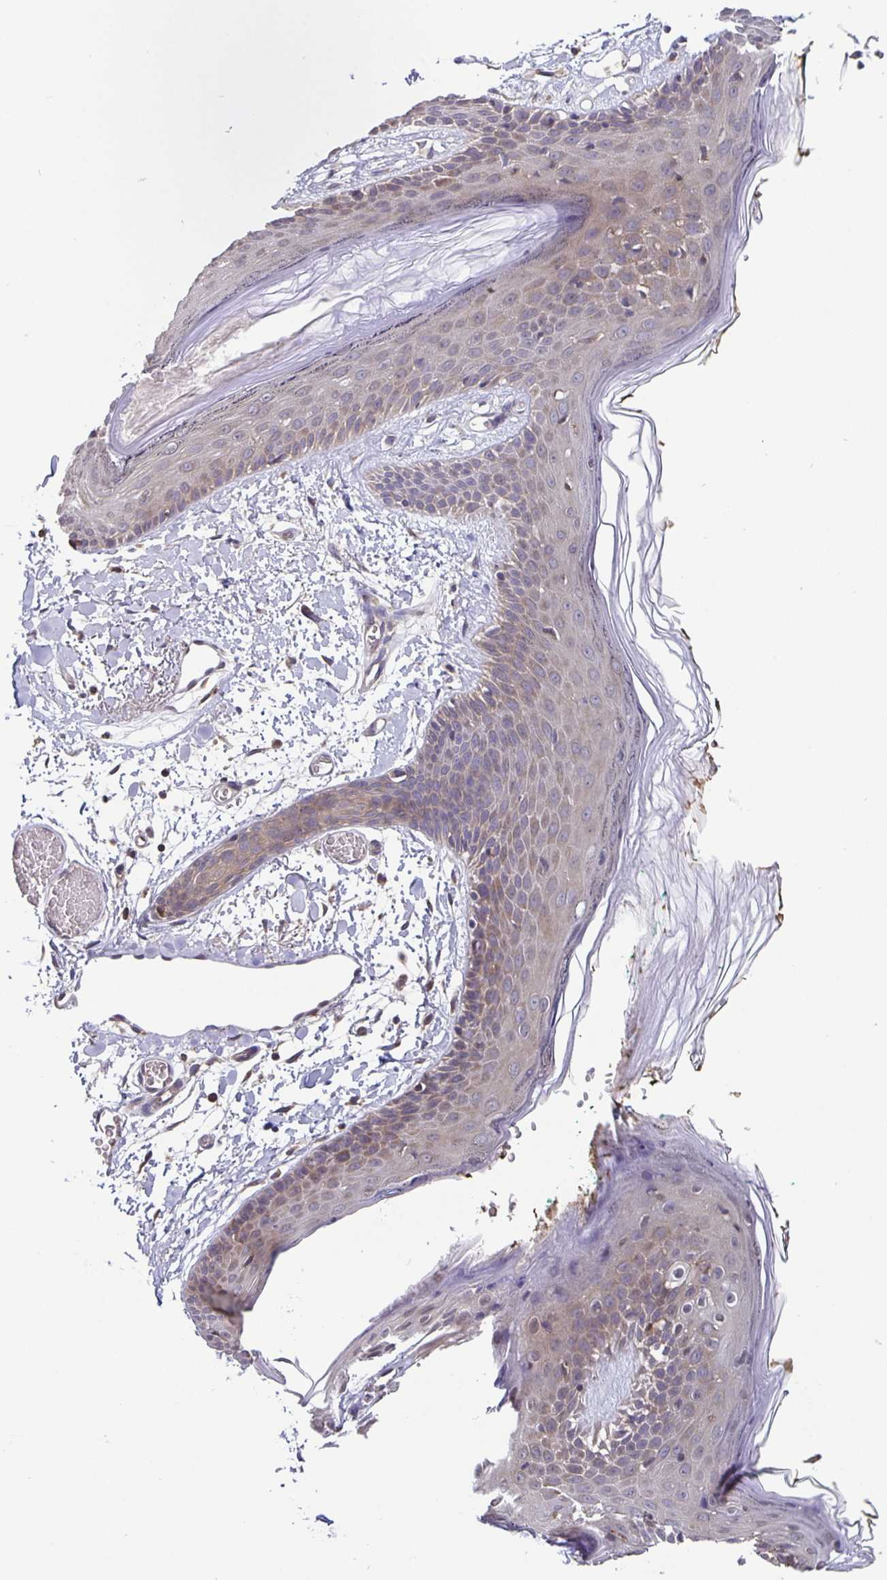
{"staining": {"intensity": "moderate", "quantity": ">75%", "location": "cytoplasmic/membranous"}, "tissue": "skin", "cell_type": "Fibroblasts", "image_type": "normal", "snomed": [{"axis": "morphology", "description": "Normal tissue, NOS"}, {"axis": "topography", "description": "Skin"}], "caption": "An immunohistochemistry micrograph of benign tissue is shown. Protein staining in brown shows moderate cytoplasmic/membranous positivity in skin within fibroblasts. (DAB (3,3'-diaminobenzidine) IHC with brightfield microscopy, high magnification).", "gene": "FEM1C", "patient": {"sex": "male", "age": 79}}